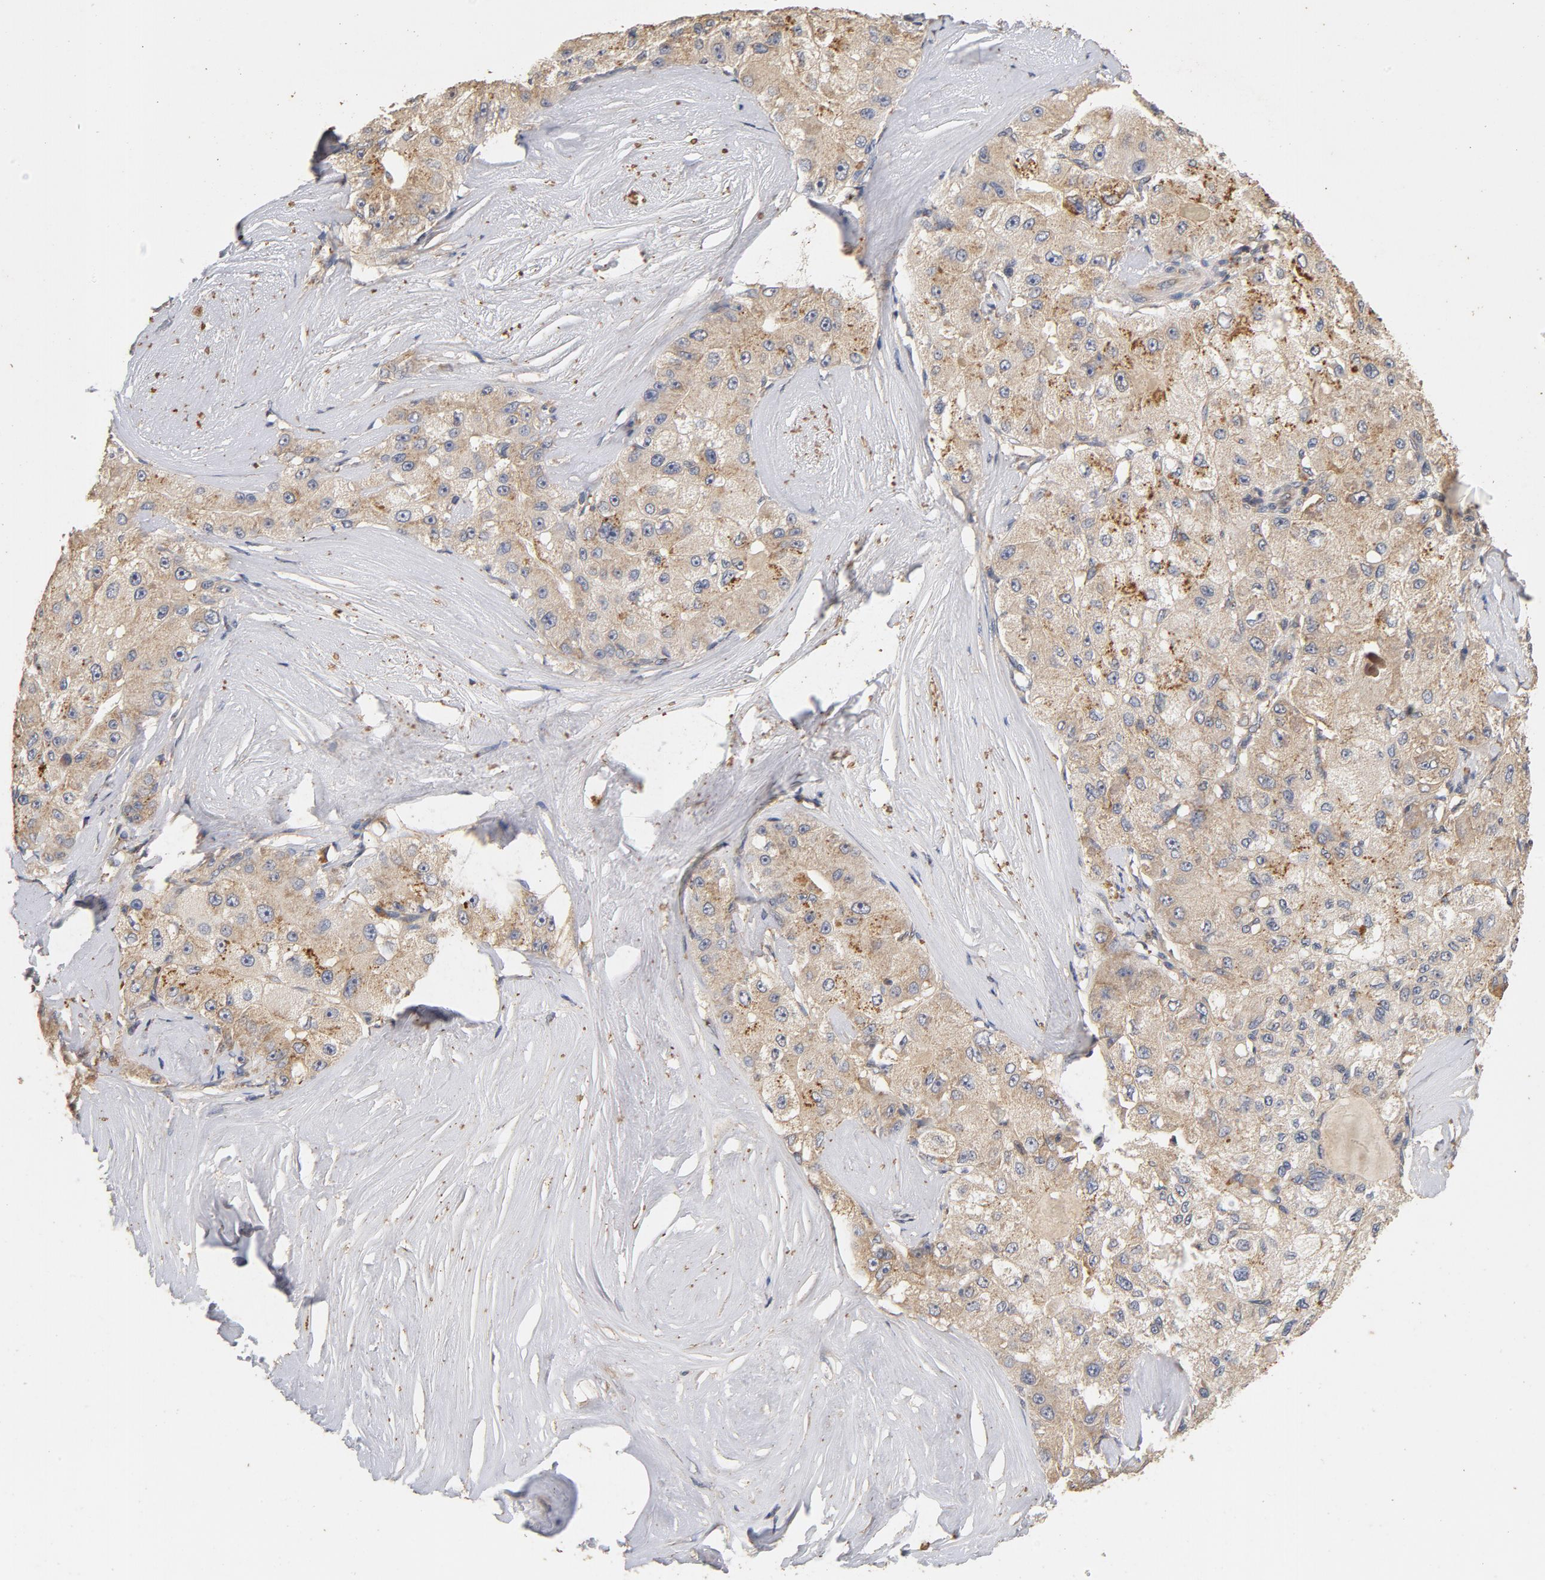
{"staining": {"intensity": "weak", "quantity": ">75%", "location": "cytoplasmic/membranous"}, "tissue": "liver cancer", "cell_type": "Tumor cells", "image_type": "cancer", "snomed": [{"axis": "morphology", "description": "Carcinoma, Hepatocellular, NOS"}, {"axis": "topography", "description": "Liver"}], "caption": "Protein staining of liver cancer (hepatocellular carcinoma) tissue reveals weak cytoplasmic/membranous positivity in about >75% of tumor cells. The protein is stained brown, and the nuclei are stained in blue (DAB IHC with brightfield microscopy, high magnification).", "gene": "DDX6", "patient": {"sex": "male", "age": 80}}